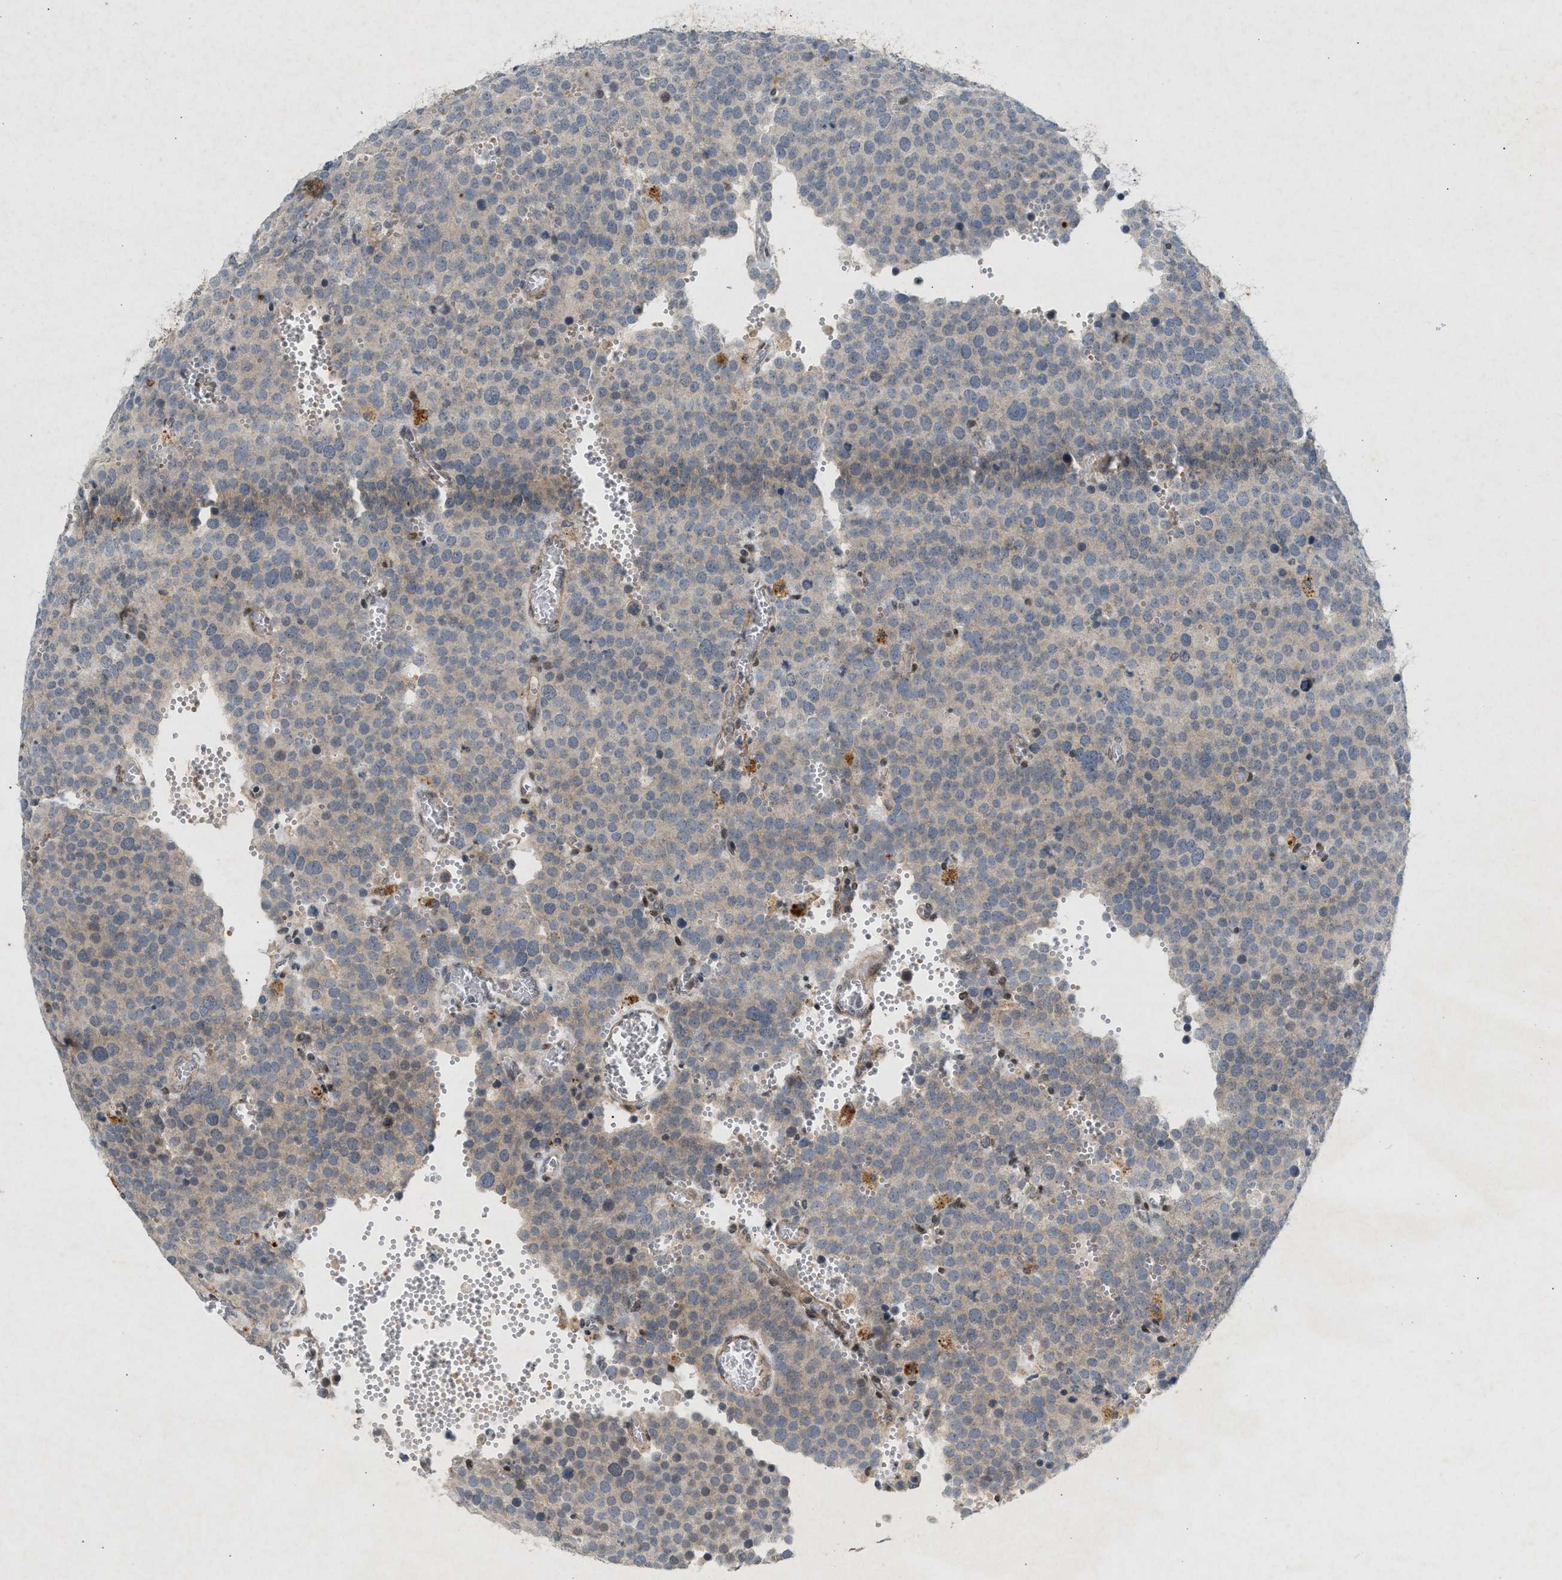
{"staining": {"intensity": "weak", "quantity": "<25%", "location": "cytoplasmic/membranous"}, "tissue": "testis cancer", "cell_type": "Tumor cells", "image_type": "cancer", "snomed": [{"axis": "morphology", "description": "Normal tissue, NOS"}, {"axis": "morphology", "description": "Seminoma, NOS"}, {"axis": "topography", "description": "Testis"}], "caption": "Protein analysis of seminoma (testis) displays no significant positivity in tumor cells.", "gene": "ZPR1", "patient": {"sex": "male", "age": 71}}